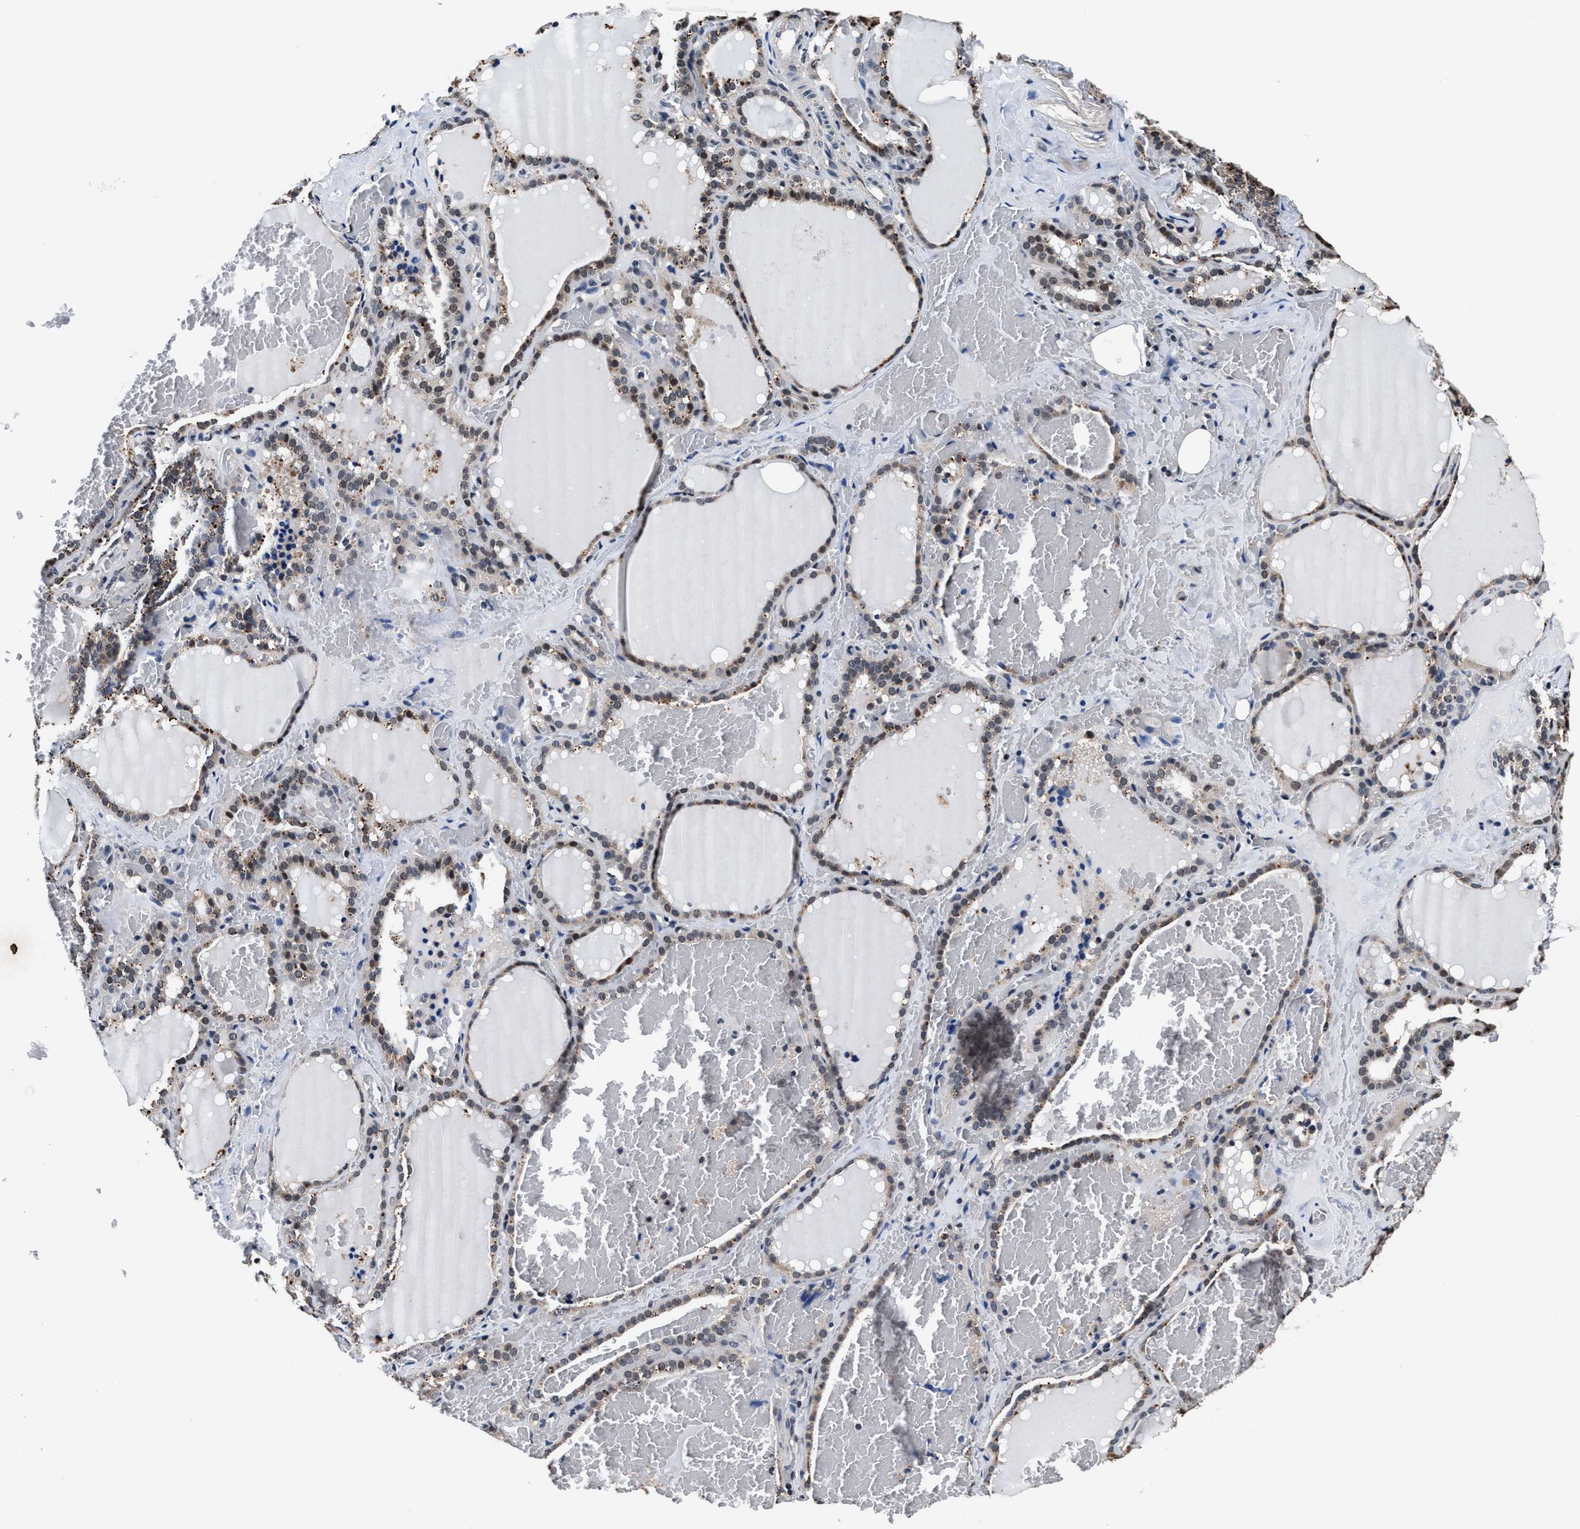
{"staining": {"intensity": "moderate", "quantity": "25%-75%", "location": "cytoplasmic/membranous"}, "tissue": "thyroid gland", "cell_type": "Glandular cells", "image_type": "normal", "snomed": [{"axis": "morphology", "description": "Normal tissue, NOS"}, {"axis": "topography", "description": "Thyroid gland"}], "caption": "Protein staining demonstrates moderate cytoplasmic/membranous expression in about 25%-75% of glandular cells in benign thyroid gland. (DAB (3,3'-diaminobenzidine) IHC with brightfield microscopy, high magnification).", "gene": "USP16", "patient": {"sex": "female", "age": 22}}